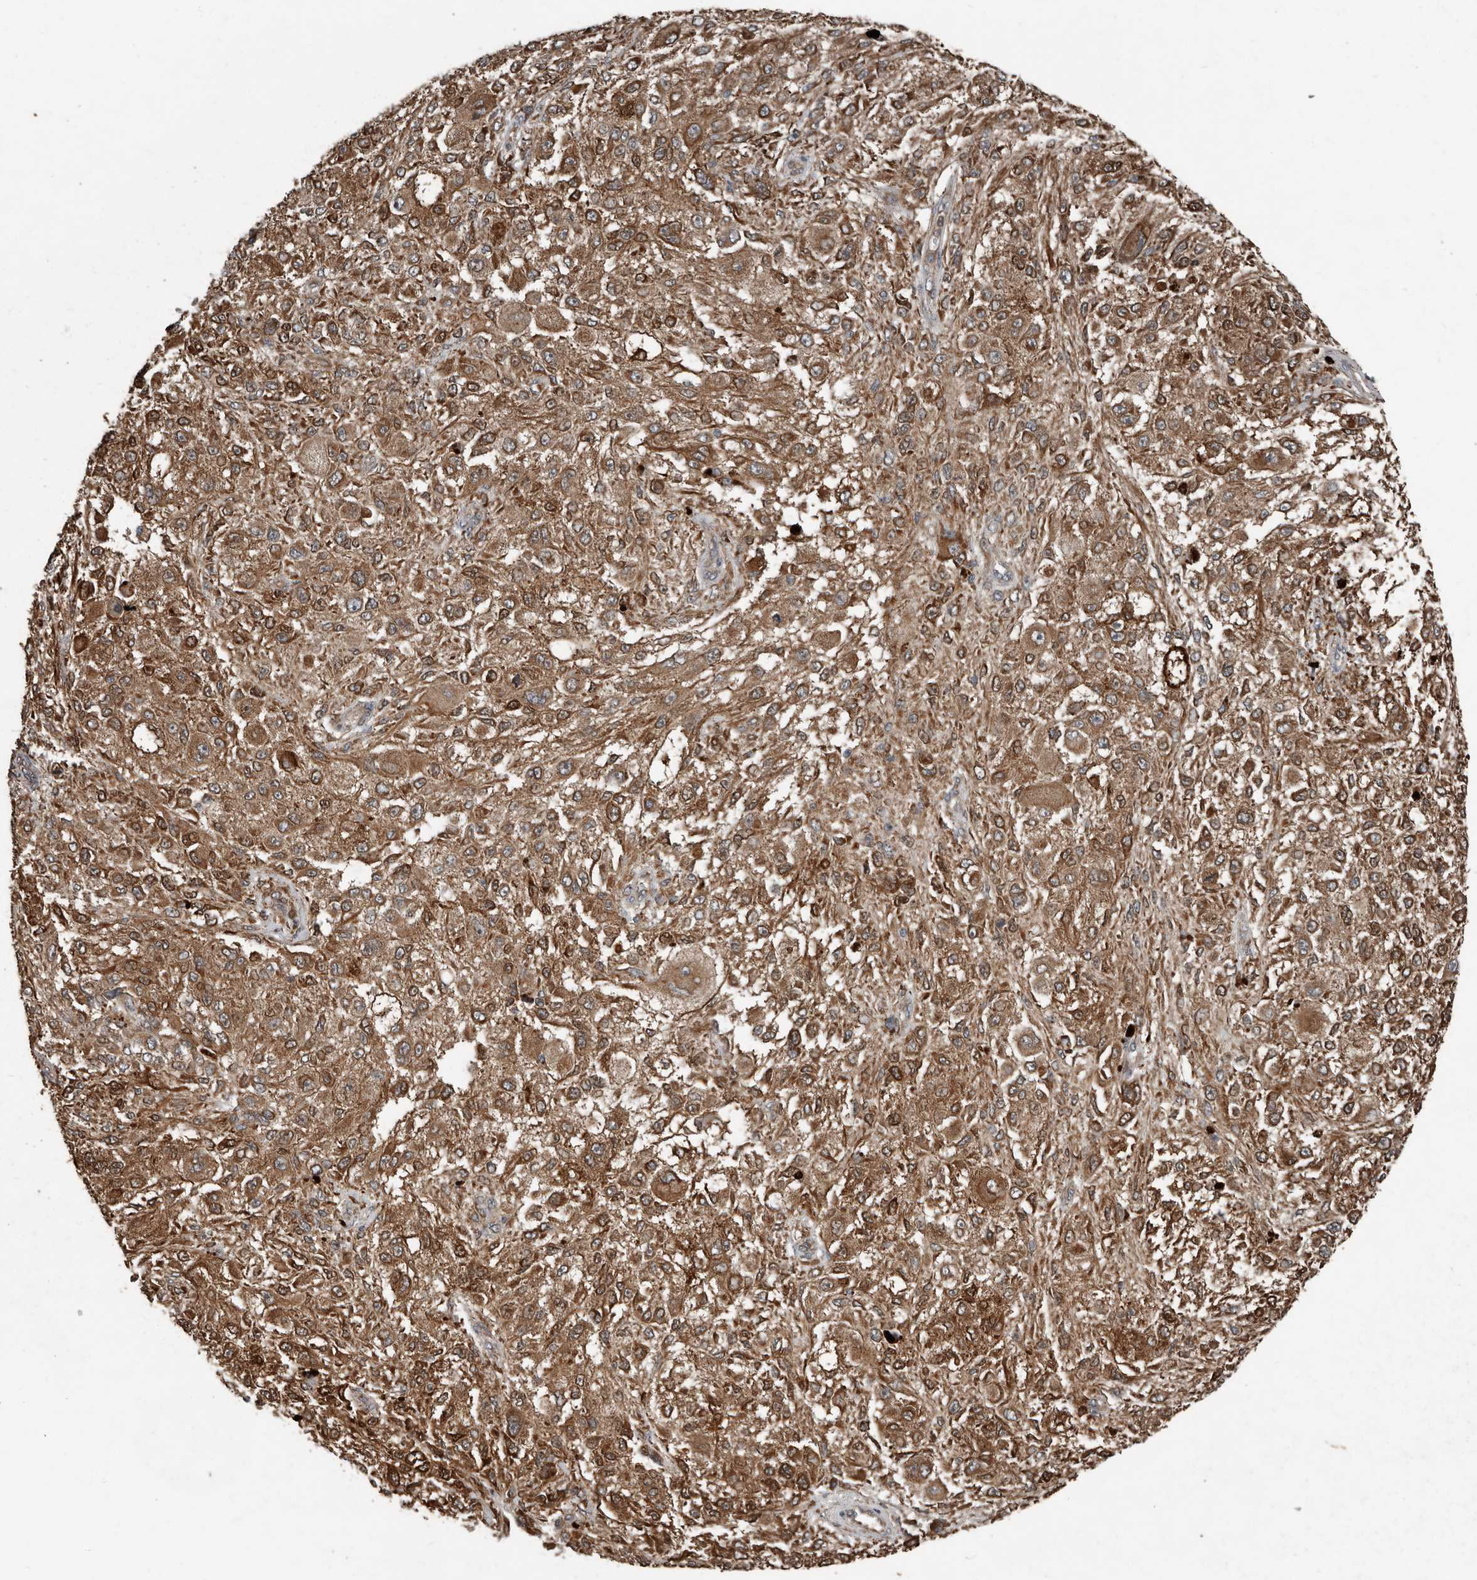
{"staining": {"intensity": "strong", "quantity": ">75%", "location": "cytoplasmic/membranous"}, "tissue": "melanoma", "cell_type": "Tumor cells", "image_type": "cancer", "snomed": [{"axis": "morphology", "description": "Necrosis, NOS"}, {"axis": "morphology", "description": "Malignant melanoma, NOS"}, {"axis": "topography", "description": "Skin"}], "caption": "Immunohistochemical staining of human melanoma demonstrates strong cytoplasmic/membranous protein expression in approximately >75% of tumor cells. The staining was performed using DAB (3,3'-diaminobenzidine) to visualize the protein expression in brown, while the nuclei were stained in blue with hematoxylin (Magnification: 20x).", "gene": "RNF207", "patient": {"sex": "female", "age": 87}}